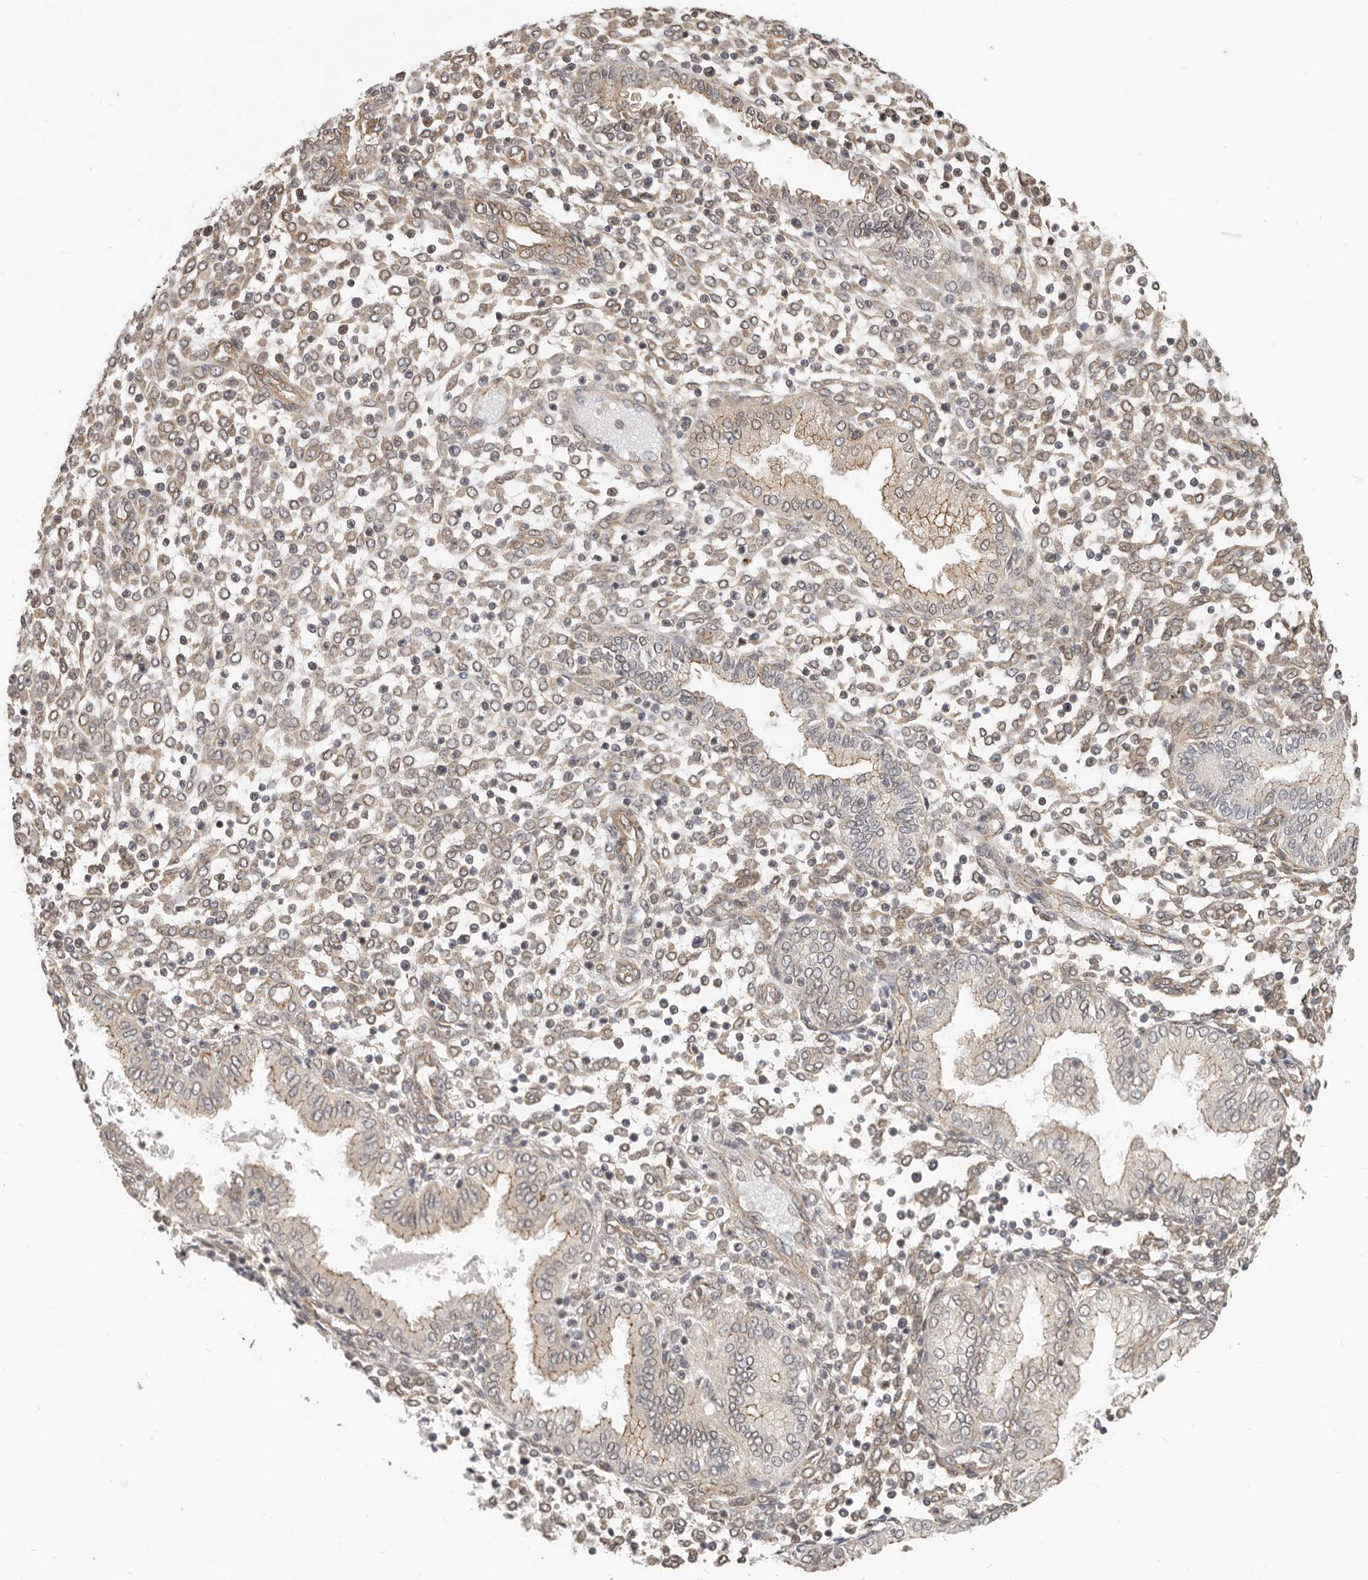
{"staining": {"intensity": "weak", "quantity": "25%-75%", "location": "cytoplasmic/membranous"}, "tissue": "endometrium", "cell_type": "Cells in endometrial stroma", "image_type": "normal", "snomed": [{"axis": "morphology", "description": "Normal tissue, NOS"}, {"axis": "topography", "description": "Endometrium"}], "caption": "Benign endometrium was stained to show a protein in brown. There is low levels of weak cytoplasmic/membranous positivity in approximately 25%-75% of cells in endometrial stroma.", "gene": "USP49", "patient": {"sex": "female", "age": 53}}